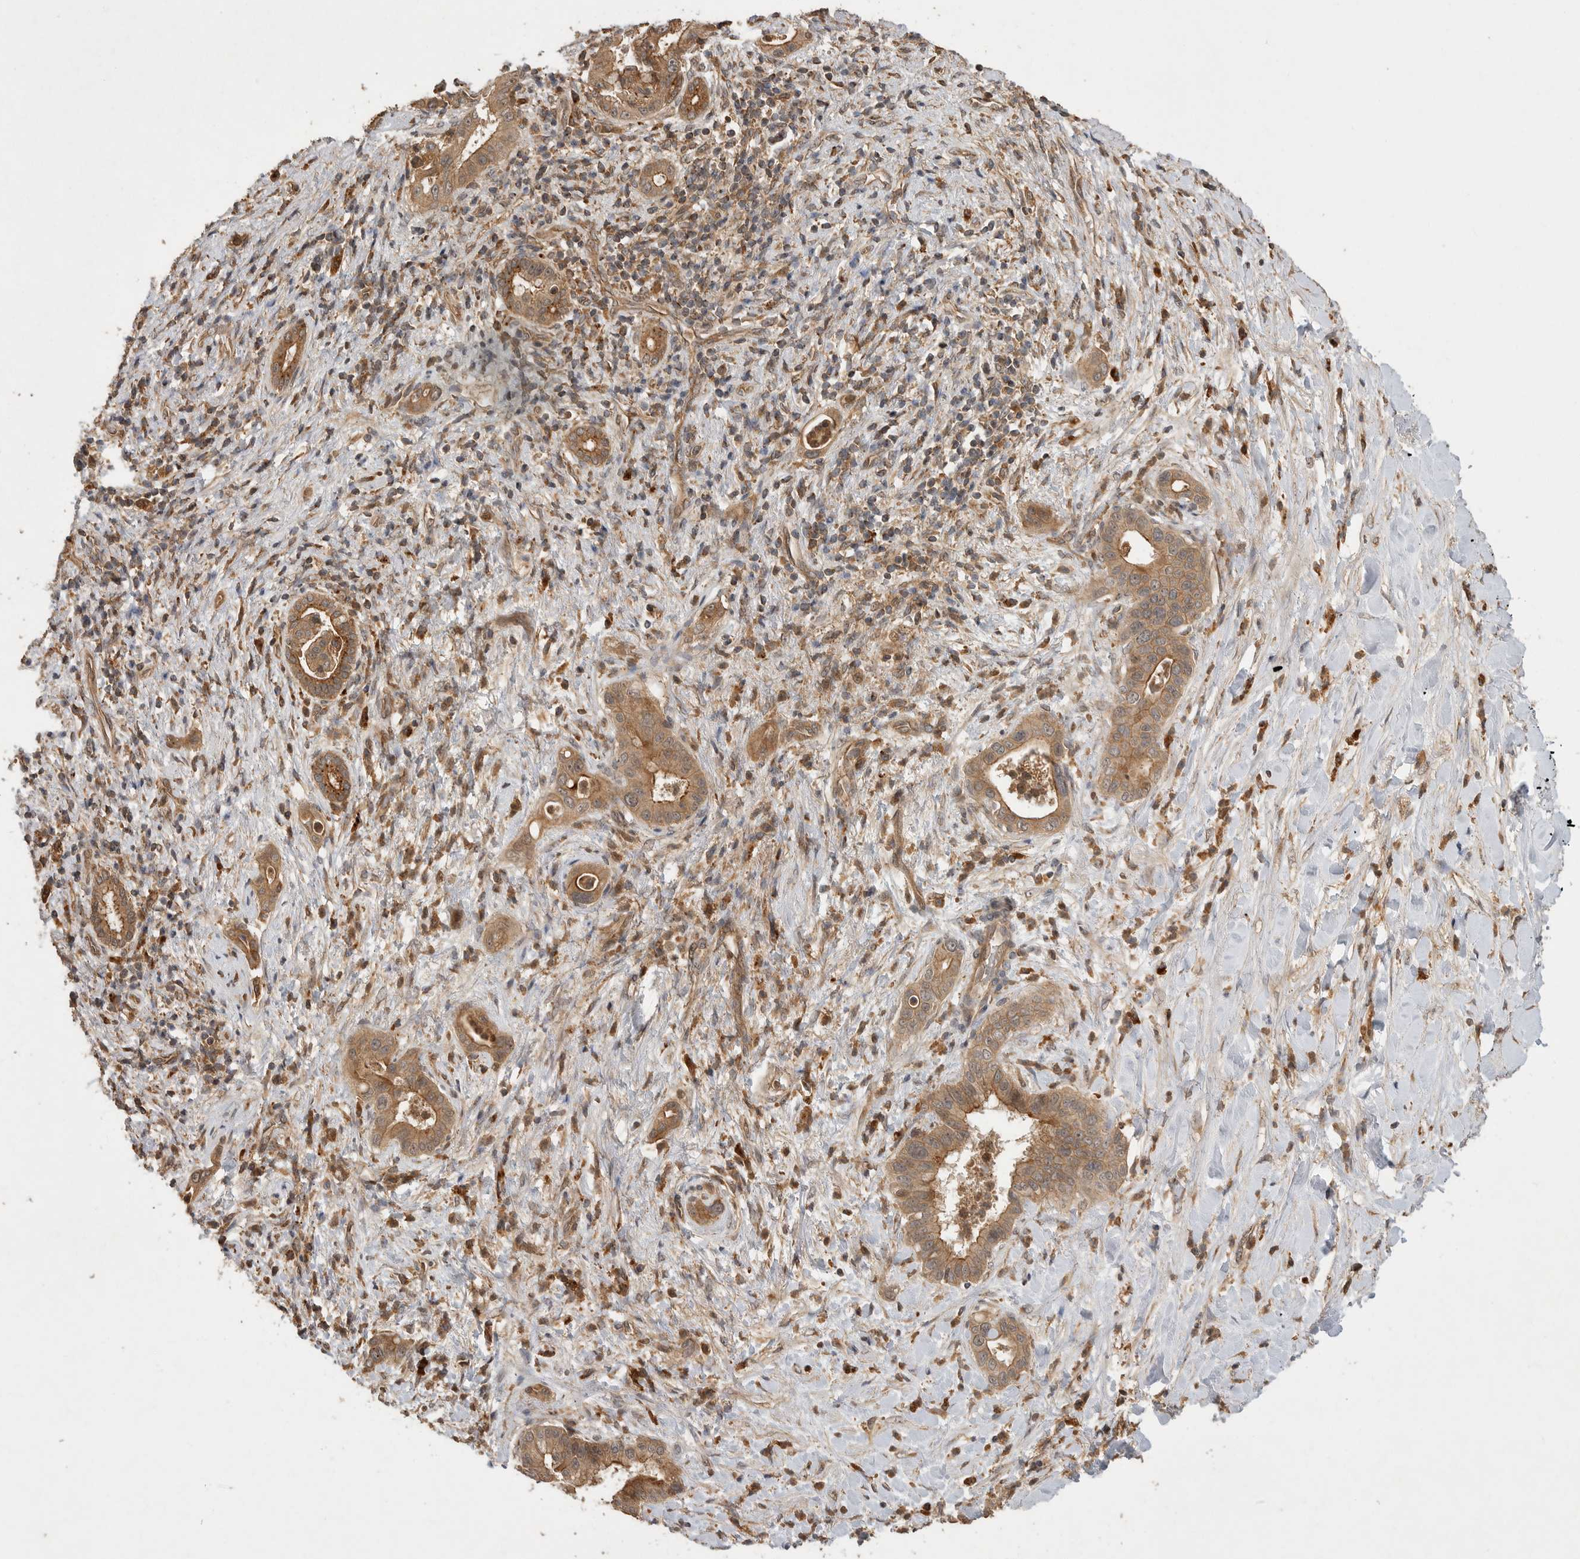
{"staining": {"intensity": "moderate", "quantity": ">75%", "location": "cytoplasmic/membranous"}, "tissue": "liver cancer", "cell_type": "Tumor cells", "image_type": "cancer", "snomed": [{"axis": "morphology", "description": "Cholangiocarcinoma"}, {"axis": "topography", "description": "Liver"}], "caption": "Protein staining shows moderate cytoplasmic/membranous staining in about >75% of tumor cells in liver cancer.", "gene": "ZNF232", "patient": {"sex": "female", "age": 54}}